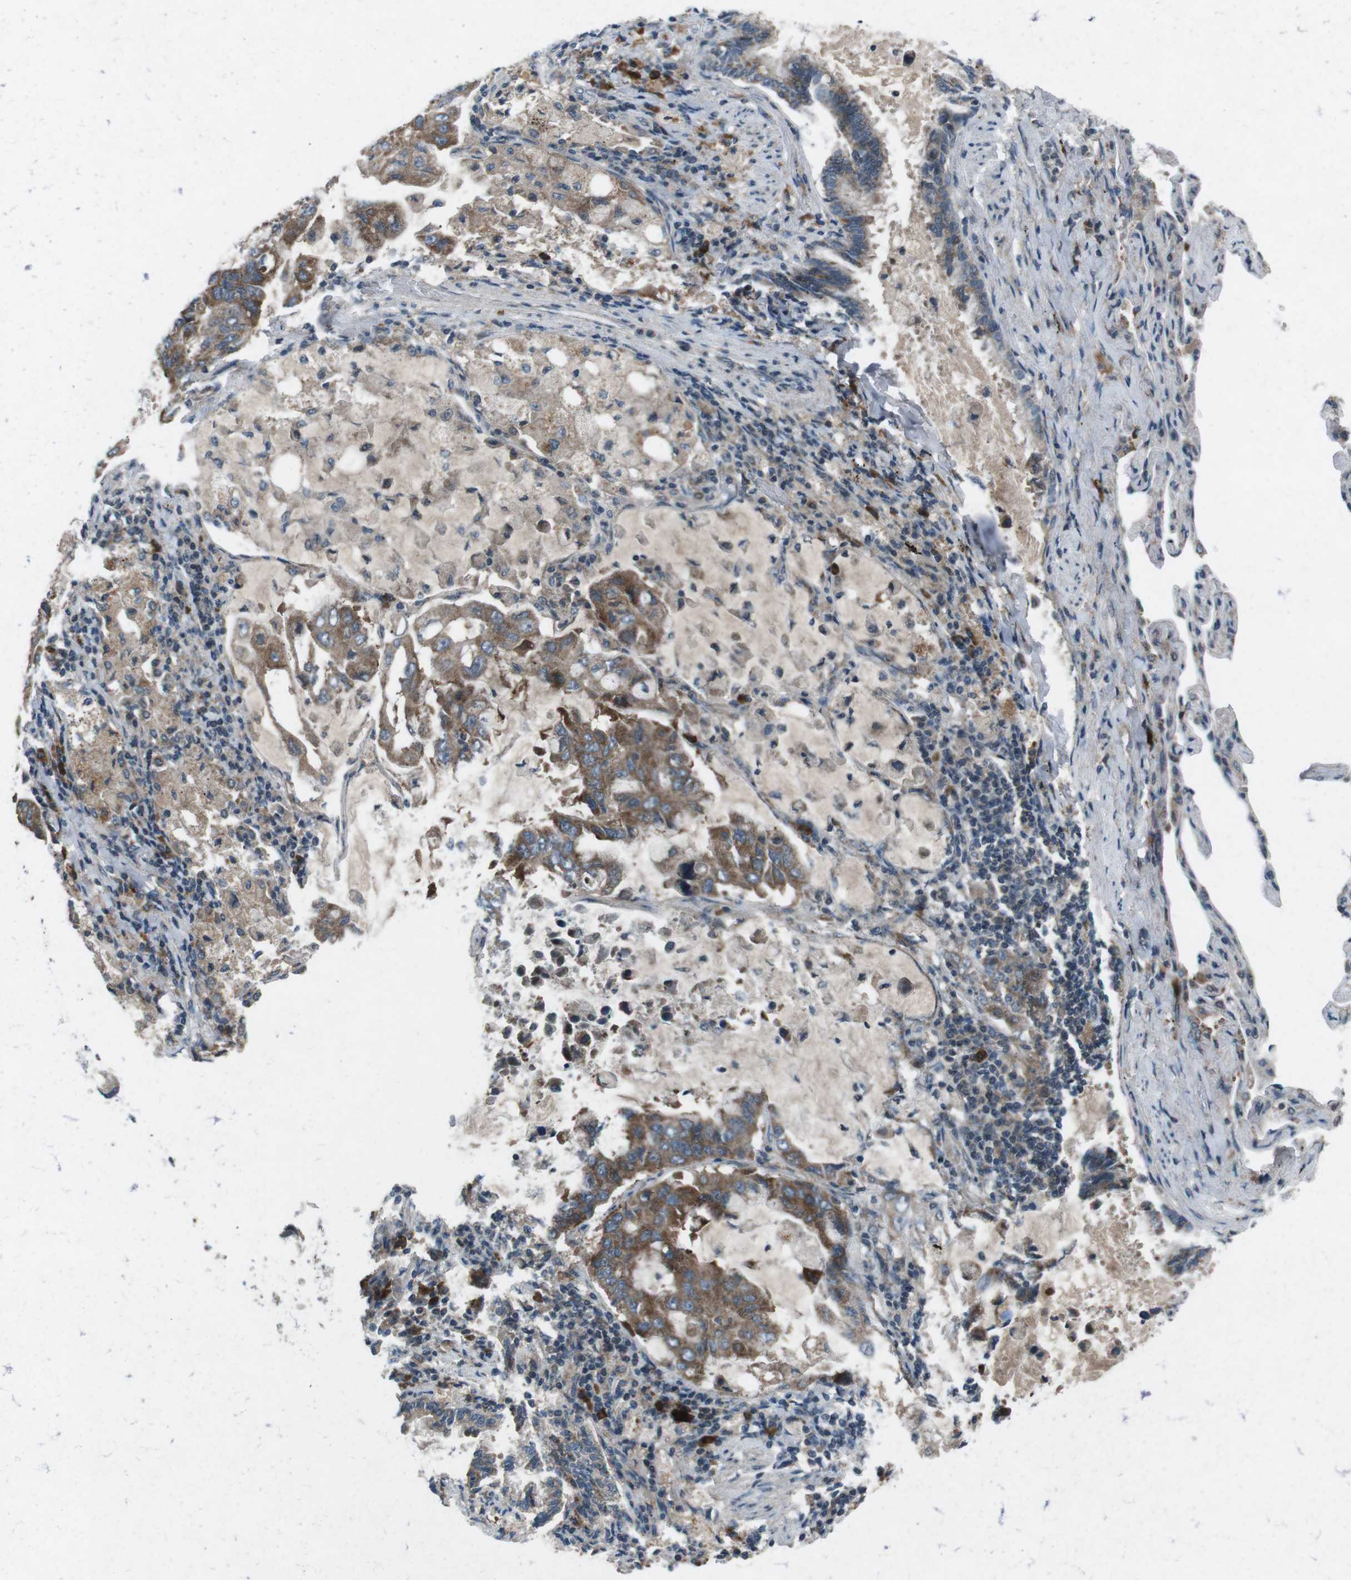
{"staining": {"intensity": "moderate", "quantity": ">75%", "location": "cytoplasmic/membranous"}, "tissue": "lung cancer", "cell_type": "Tumor cells", "image_type": "cancer", "snomed": [{"axis": "morphology", "description": "Adenocarcinoma, NOS"}, {"axis": "topography", "description": "Lung"}], "caption": "Human lung cancer stained with a brown dye demonstrates moderate cytoplasmic/membranous positive staining in about >75% of tumor cells.", "gene": "CDK16", "patient": {"sex": "male", "age": 64}}